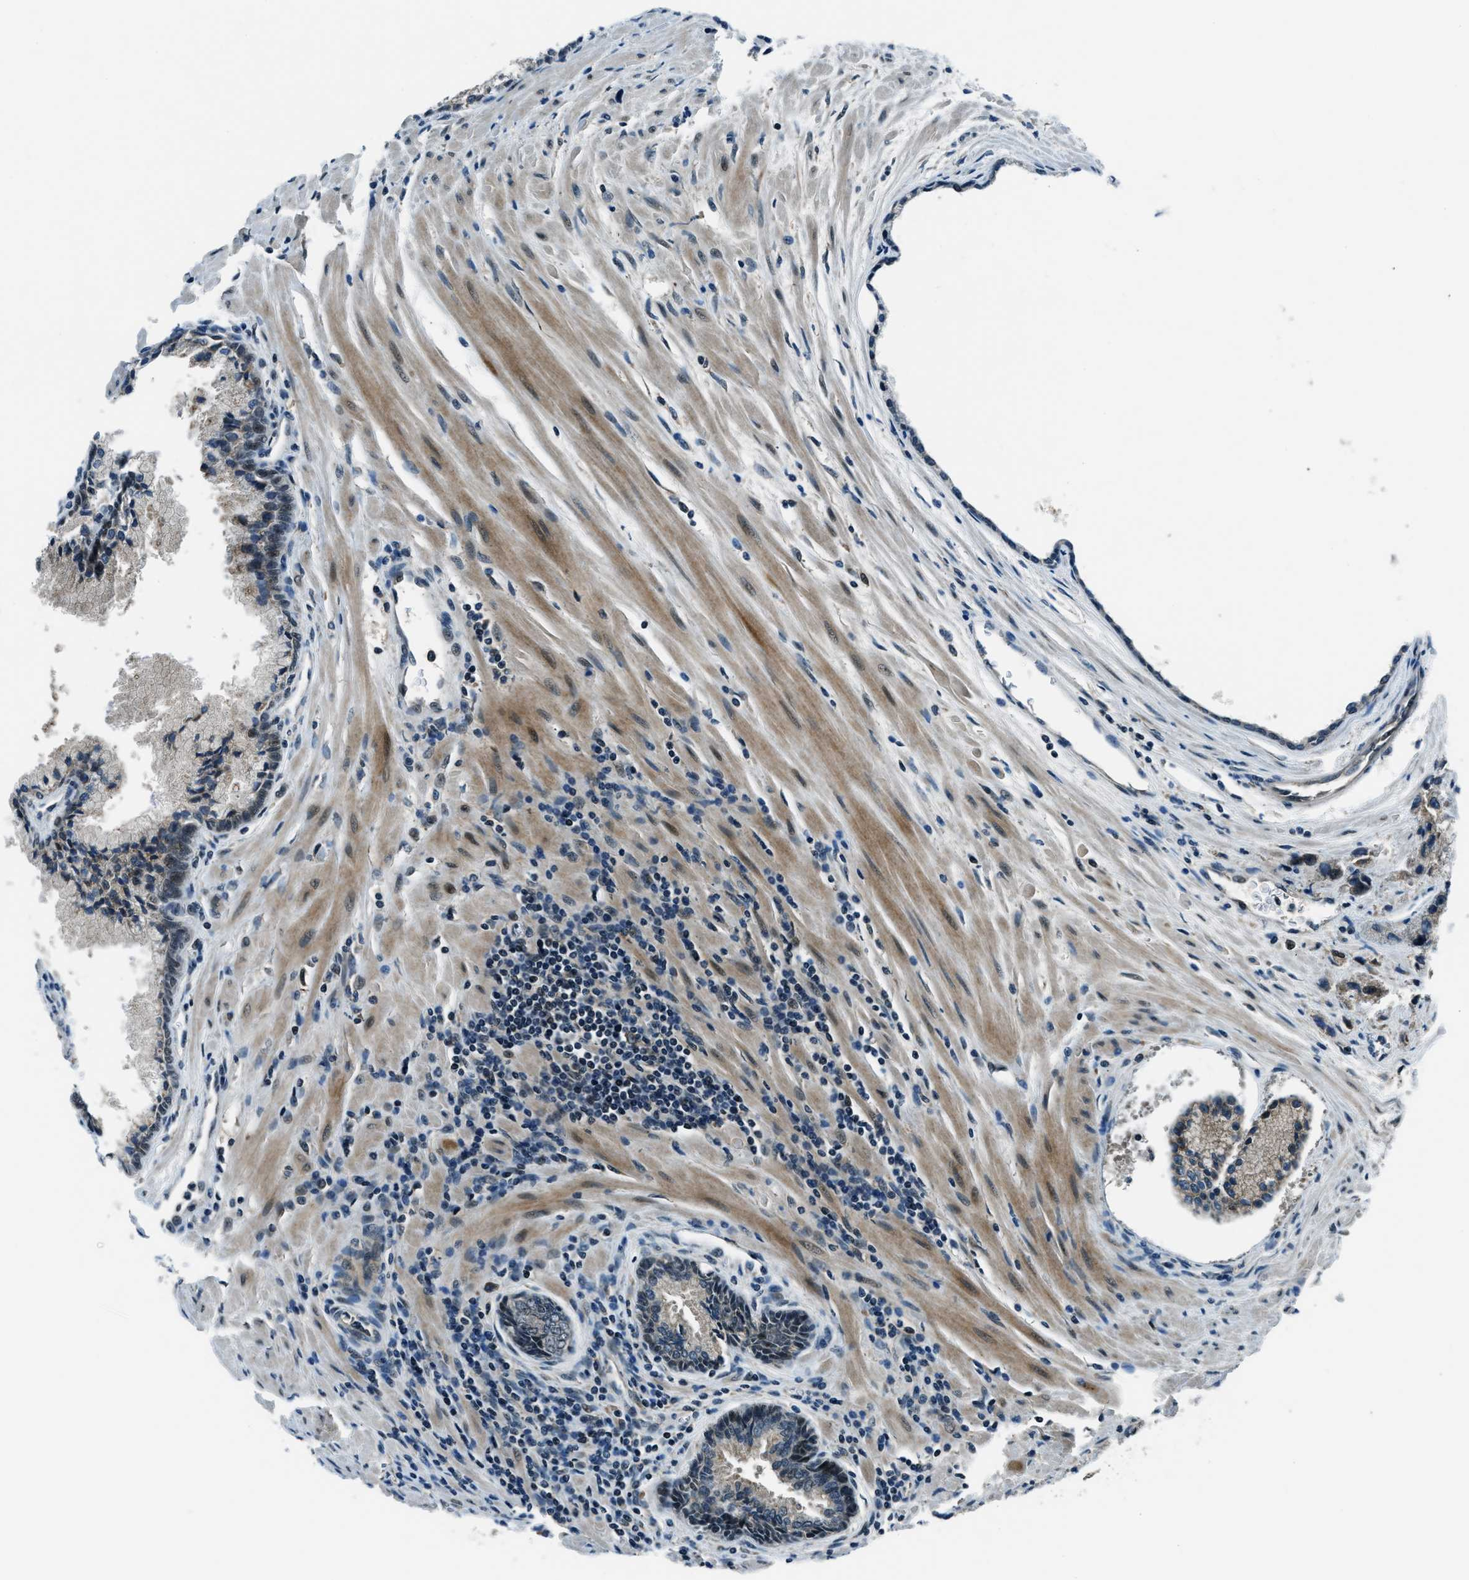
{"staining": {"intensity": "weak", "quantity": "<25%", "location": "cytoplasmic/membranous,nuclear"}, "tissue": "prostate cancer", "cell_type": "Tumor cells", "image_type": "cancer", "snomed": [{"axis": "morphology", "description": "Adenocarcinoma, High grade"}, {"axis": "topography", "description": "Prostate"}], "caption": "DAB (3,3'-diaminobenzidine) immunohistochemical staining of prostate adenocarcinoma (high-grade) reveals no significant staining in tumor cells. (DAB immunohistochemistry (IHC), high magnification).", "gene": "ACTL9", "patient": {"sex": "male", "age": 58}}